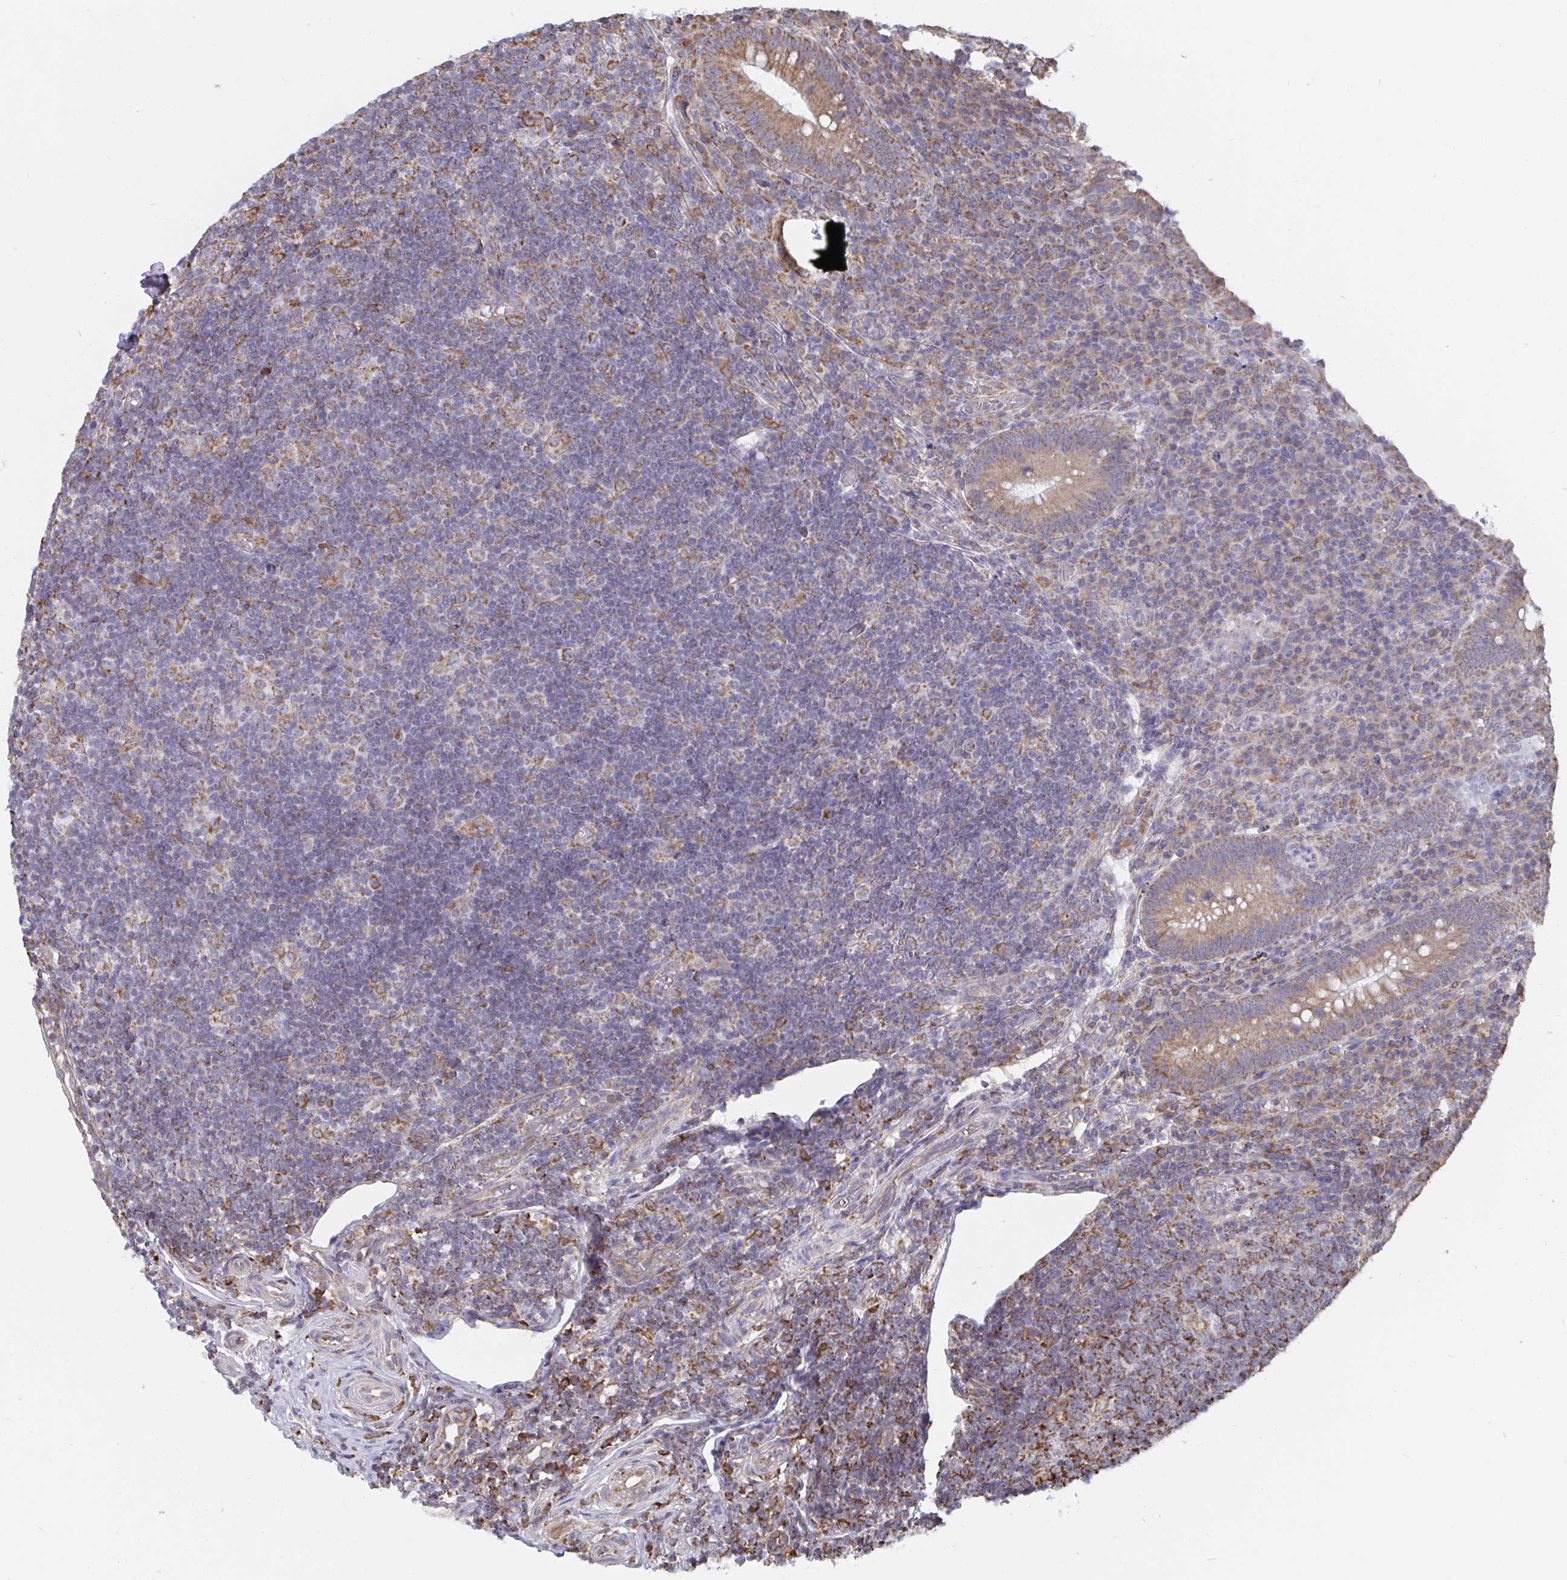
{"staining": {"intensity": "moderate", "quantity": ">75%", "location": "cytoplasmic/membranous"}, "tissue": "appendix", "cell_type": "Glandular cells", "image_type": "normal", "snomed": [{"axis": "morphology", "description": "Normal tissue, NOS"}, {"axis": "topography", "description": "Appendix"}], "caption": "Benign appendix was stained to show a protein in brown. There is medium levels of moderate cytoplasmic/membranous expression in about >75% of glandular cells.", "gene": "ELAVL1", "patient": {"sex": "male", "age": 18}}